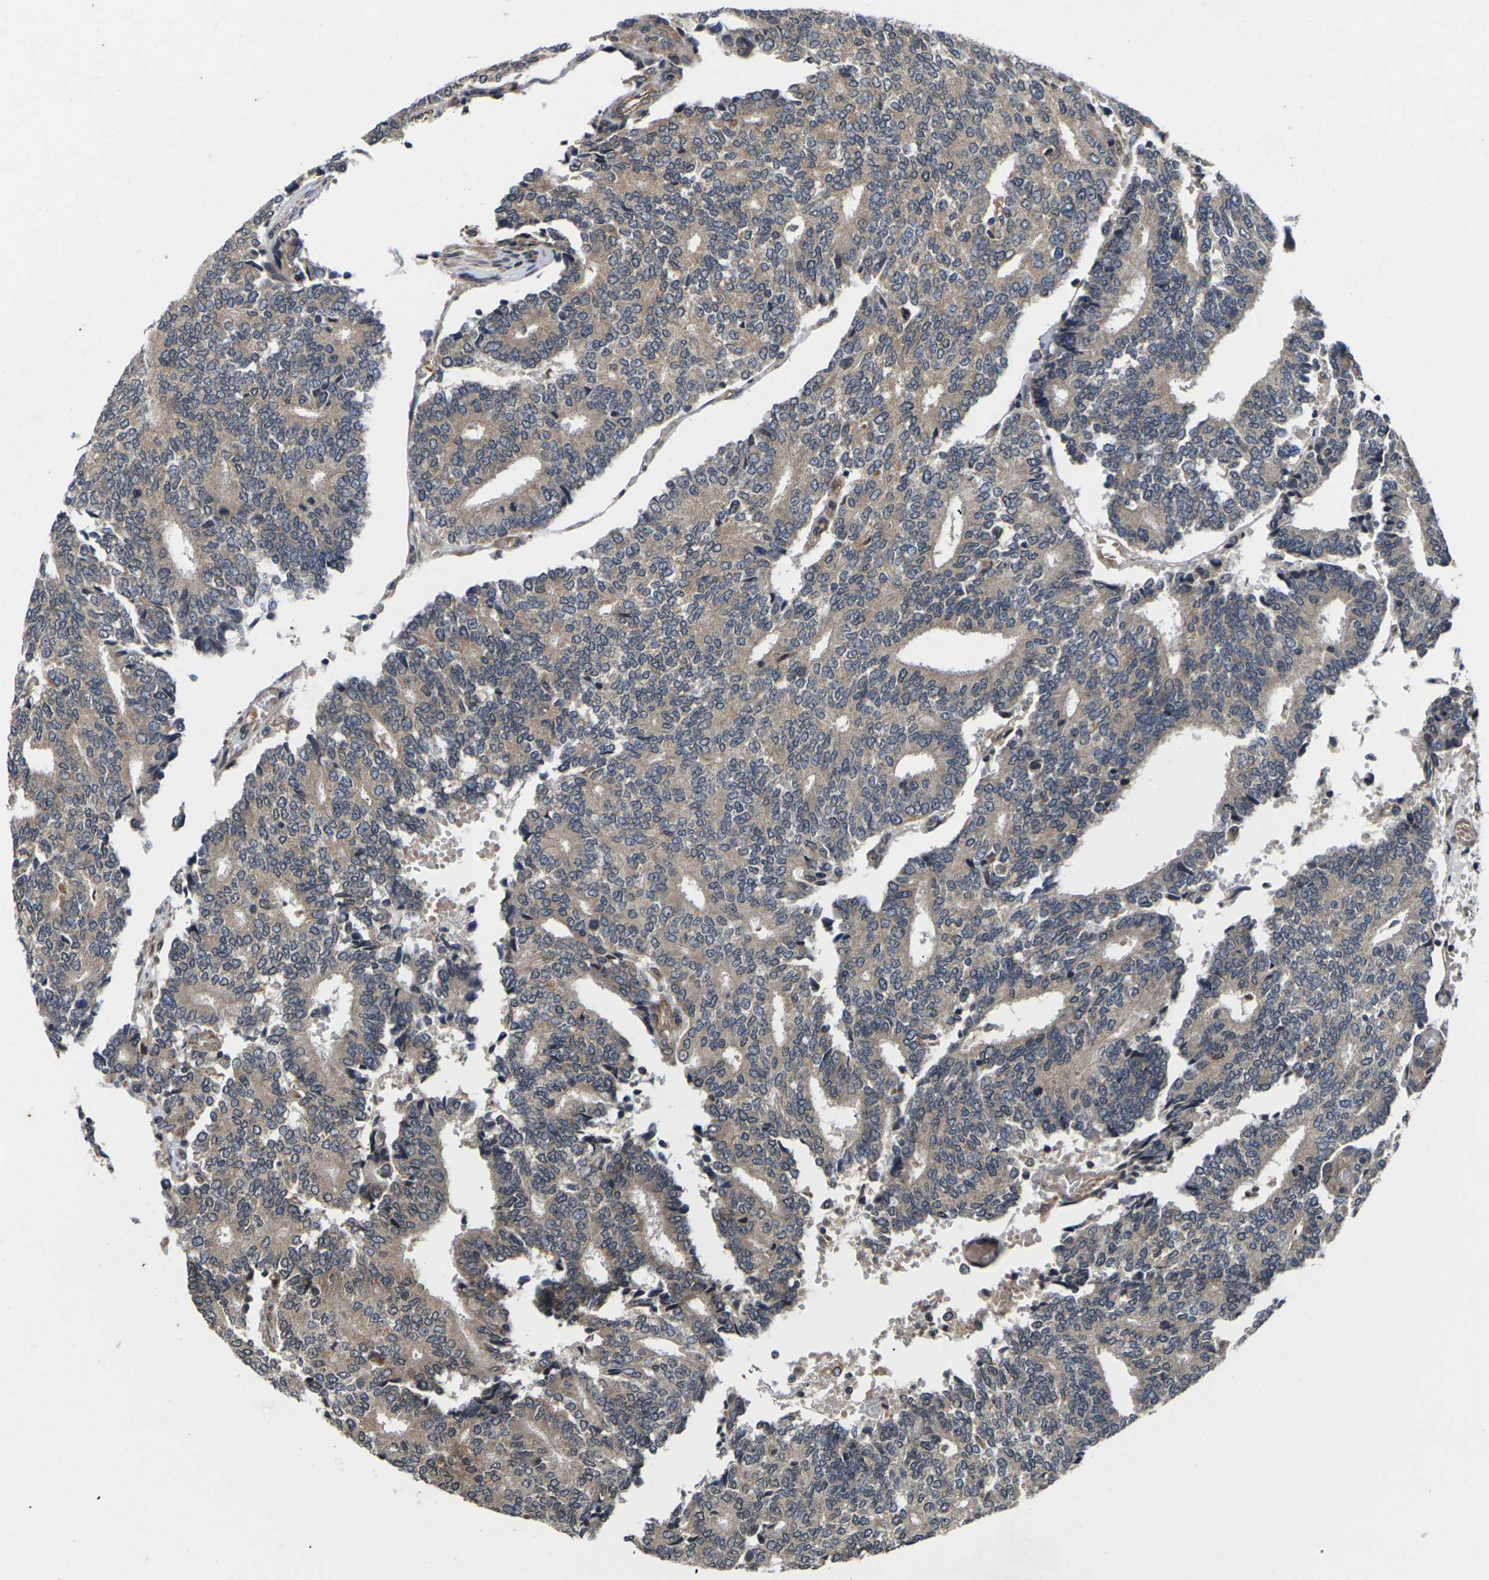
{"staining": {"intensity": "moderate", "quantity": ">75%", "location": "cytoplasmic/membranous"}, "tissue": "prostate cancer", "cell_type": "Tumor cells", "image_type": "cancer", "snomed": [{"axis": "morphology", "description": "Adenocarcinoma, High grade"}, {"axis": "topography", "description": "Prostate"}], "caption": "An immunohistochemistry micrograph of tumor tissue is shown. Protein staining in brown highlights moderate cytoplasmic/membranous positivity in prostate cancer (adenocarcinoma (high-grade)) within tumor cells.", "gene": "DKK2", "patient": {"sex": "male", "age": 55}}